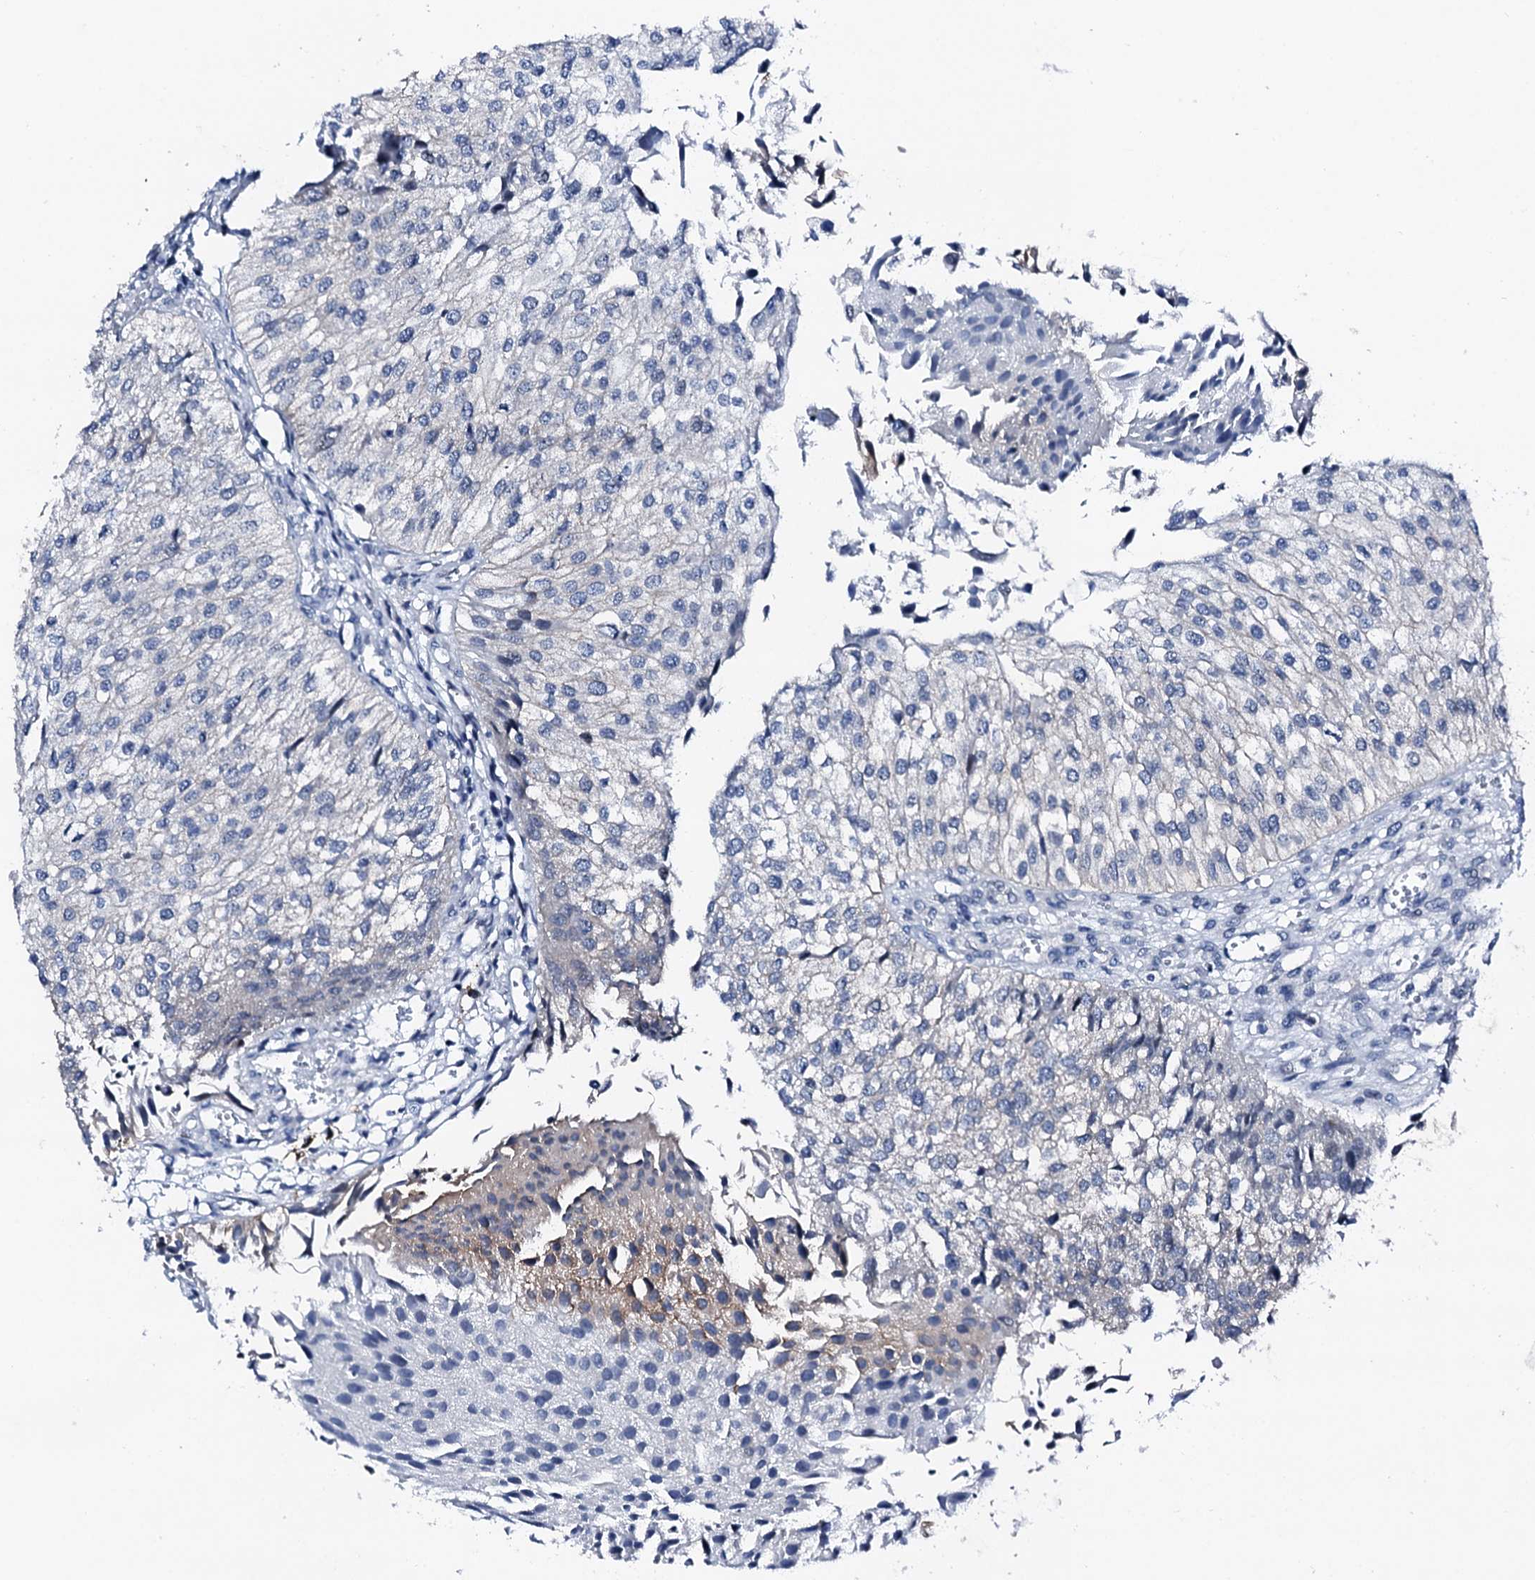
{"staining": {"intensity": "negative", "quantity": "none", "location": "none"}, "tissue": "urothelial cancer", "cell_type": "Tumor cells", "image_type": "cancer", "snomed": [{"axis": "morphology", "description": "Urothelial carcinoma, Low grade"}, {"axis": "topography", "description": "Urinary bladder"}], "caption": "Low-grade urothelial carcinoma stained for a protein using IHC shows no positivity tumor cells.", "gene": "TRAFD1", "patient": {"sex": "female", "age": 89}}